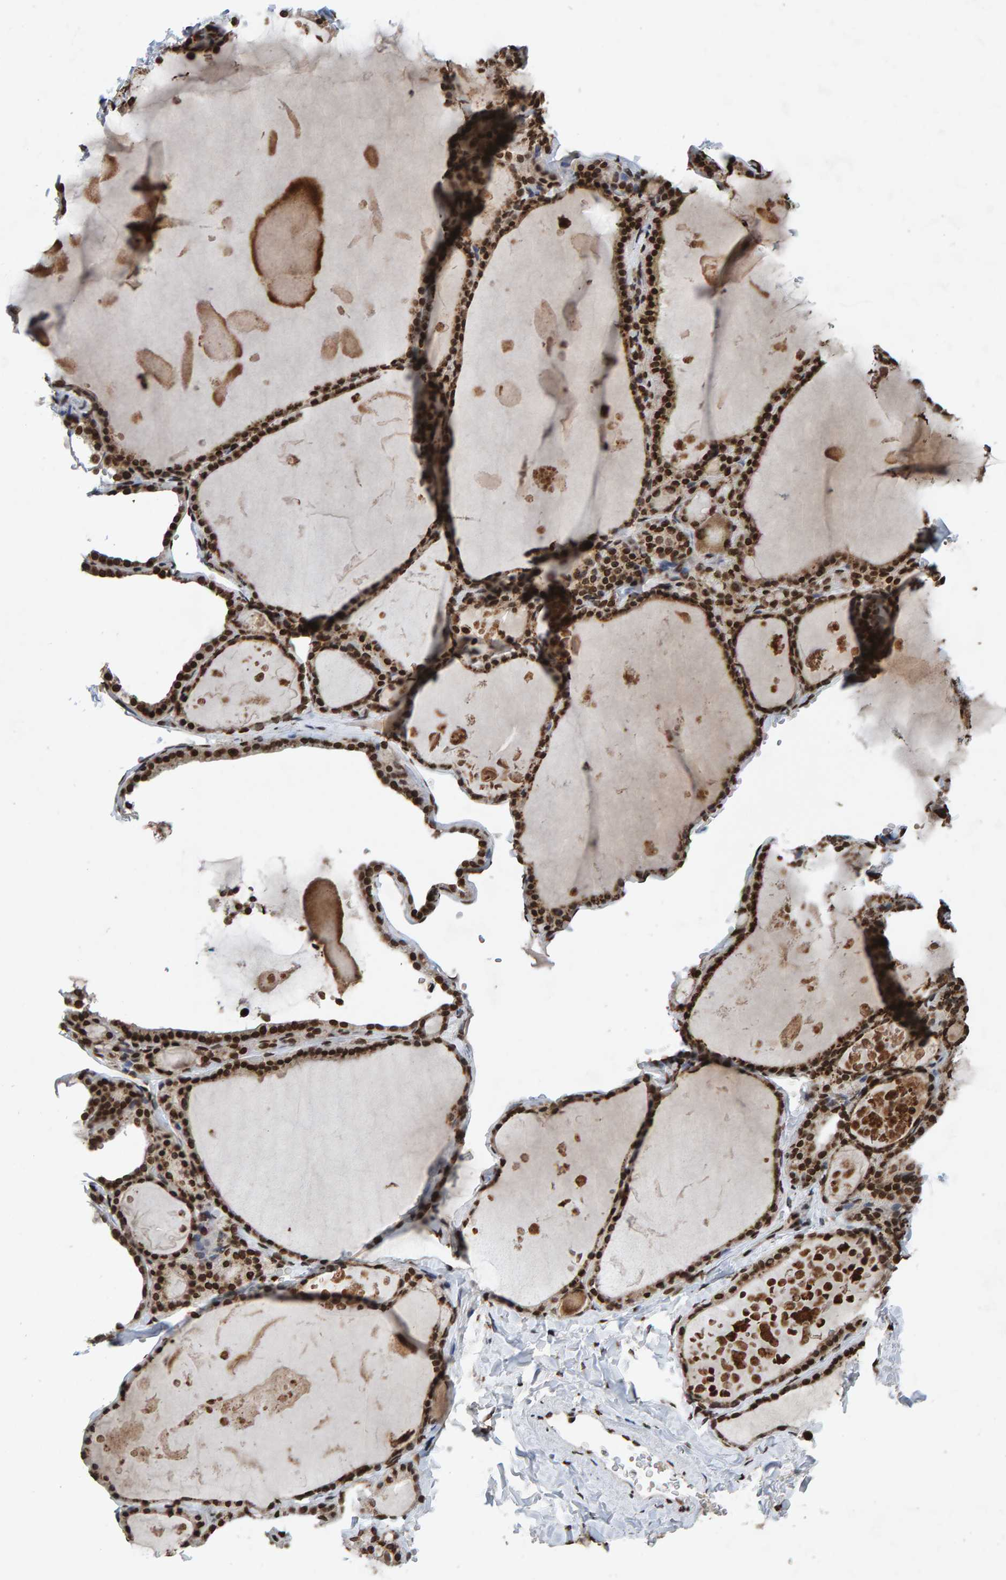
{"staining": {"intensity": "strong", "quantity": ">75%", "location": "nuclear"}, "tissue": "thyroid gland", "cell_type": "Glandular cells", "image_type": "normal", "snomed": [{"axis": "morphology", "description": "Normal tissue, NOS"}, {"axis": "topography", "description": "Thyroid gland"}], "caption": "IHC staining of normal thyroid gland, which exhibits high levels of strong nuclear expression in approximately >75% of glandular cells indicating strong nuclear protein expression. The staining was performed using DAB (3,3'-diaminobenzidine) (brown) for protein detection and nuclei were counterstained in hematoxylin (blue).", "gene": "H2AZ1", "patient": {"sex": "male", "age": 56}}